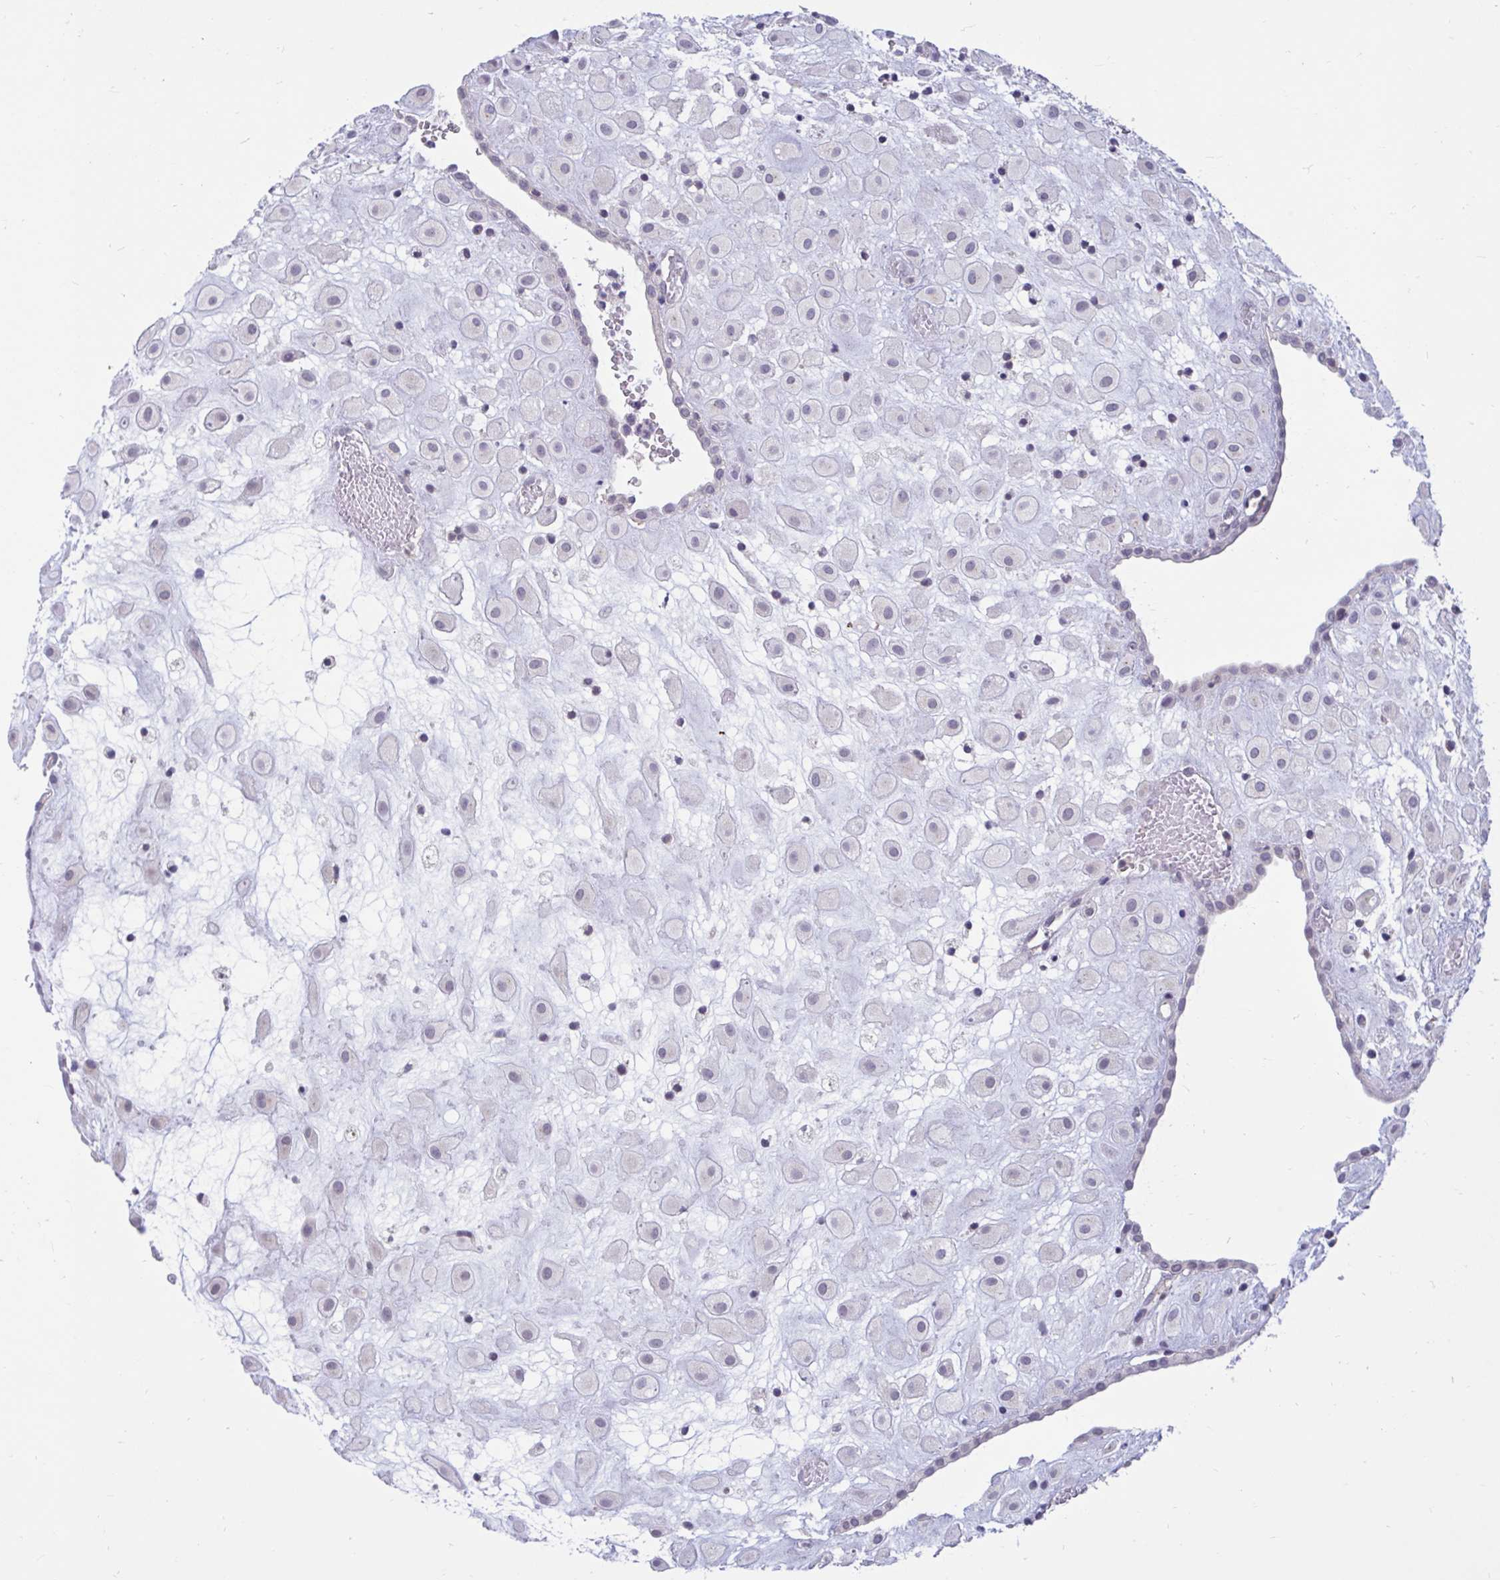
{"staining": {"intensity": "negative", "quantity": "none", "location": "none"}, "tissue": "placenta", "cell_type": "Decidual cells", "image_type": "normal", "snomed": [{"axis": "morphology", "description": "Normal tissue, NOS"}, {"axis": "topography", "description": "Placenta"}], "caption": "IHC photomicrograph of unremarkable human placenta stained for a protein (brown), which reveals no staining in decidual cells.", "gene": "ARPP19", "patient": {"sex": "female", "age": 24}}